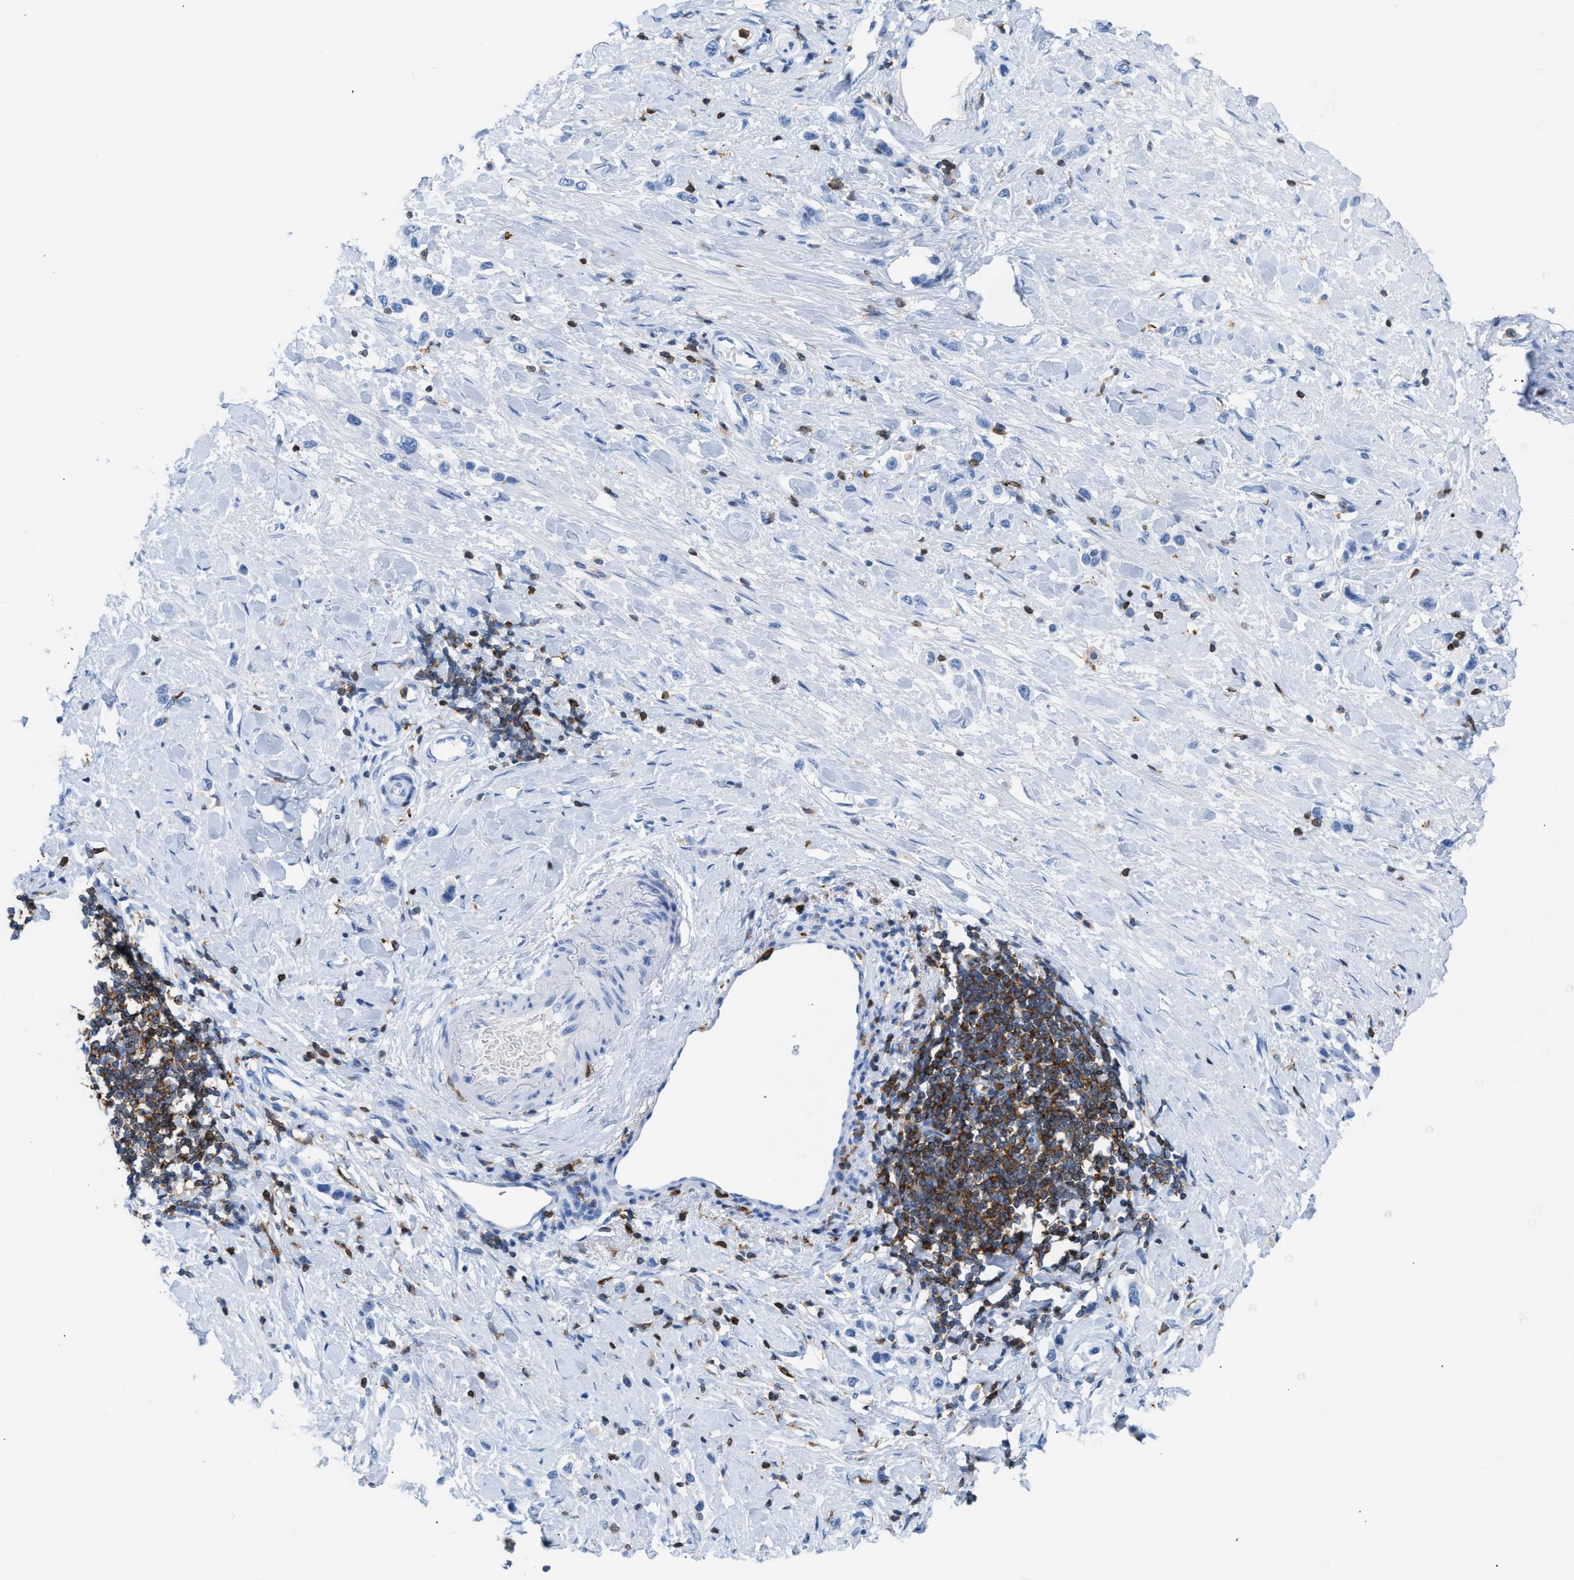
{"staining": {"intensity": "negative", "quantity": "none", "location": "none"}, "tissue": "stomach cancer", "cell_type": "Tumor cells", "image_type": "cancer", "snomed": [{"axis": "morphology", "description": "Adenocarcinoma, NOS"}, {"axis": "topography", "description": "Stomach"}], "caption": "Adenocarcinoma (stomach) was stained to show a protein in brown. There is no significant expression in tumor cells.", "gene": "LCP1", "patient": {"sex": "female", "age": 65}}